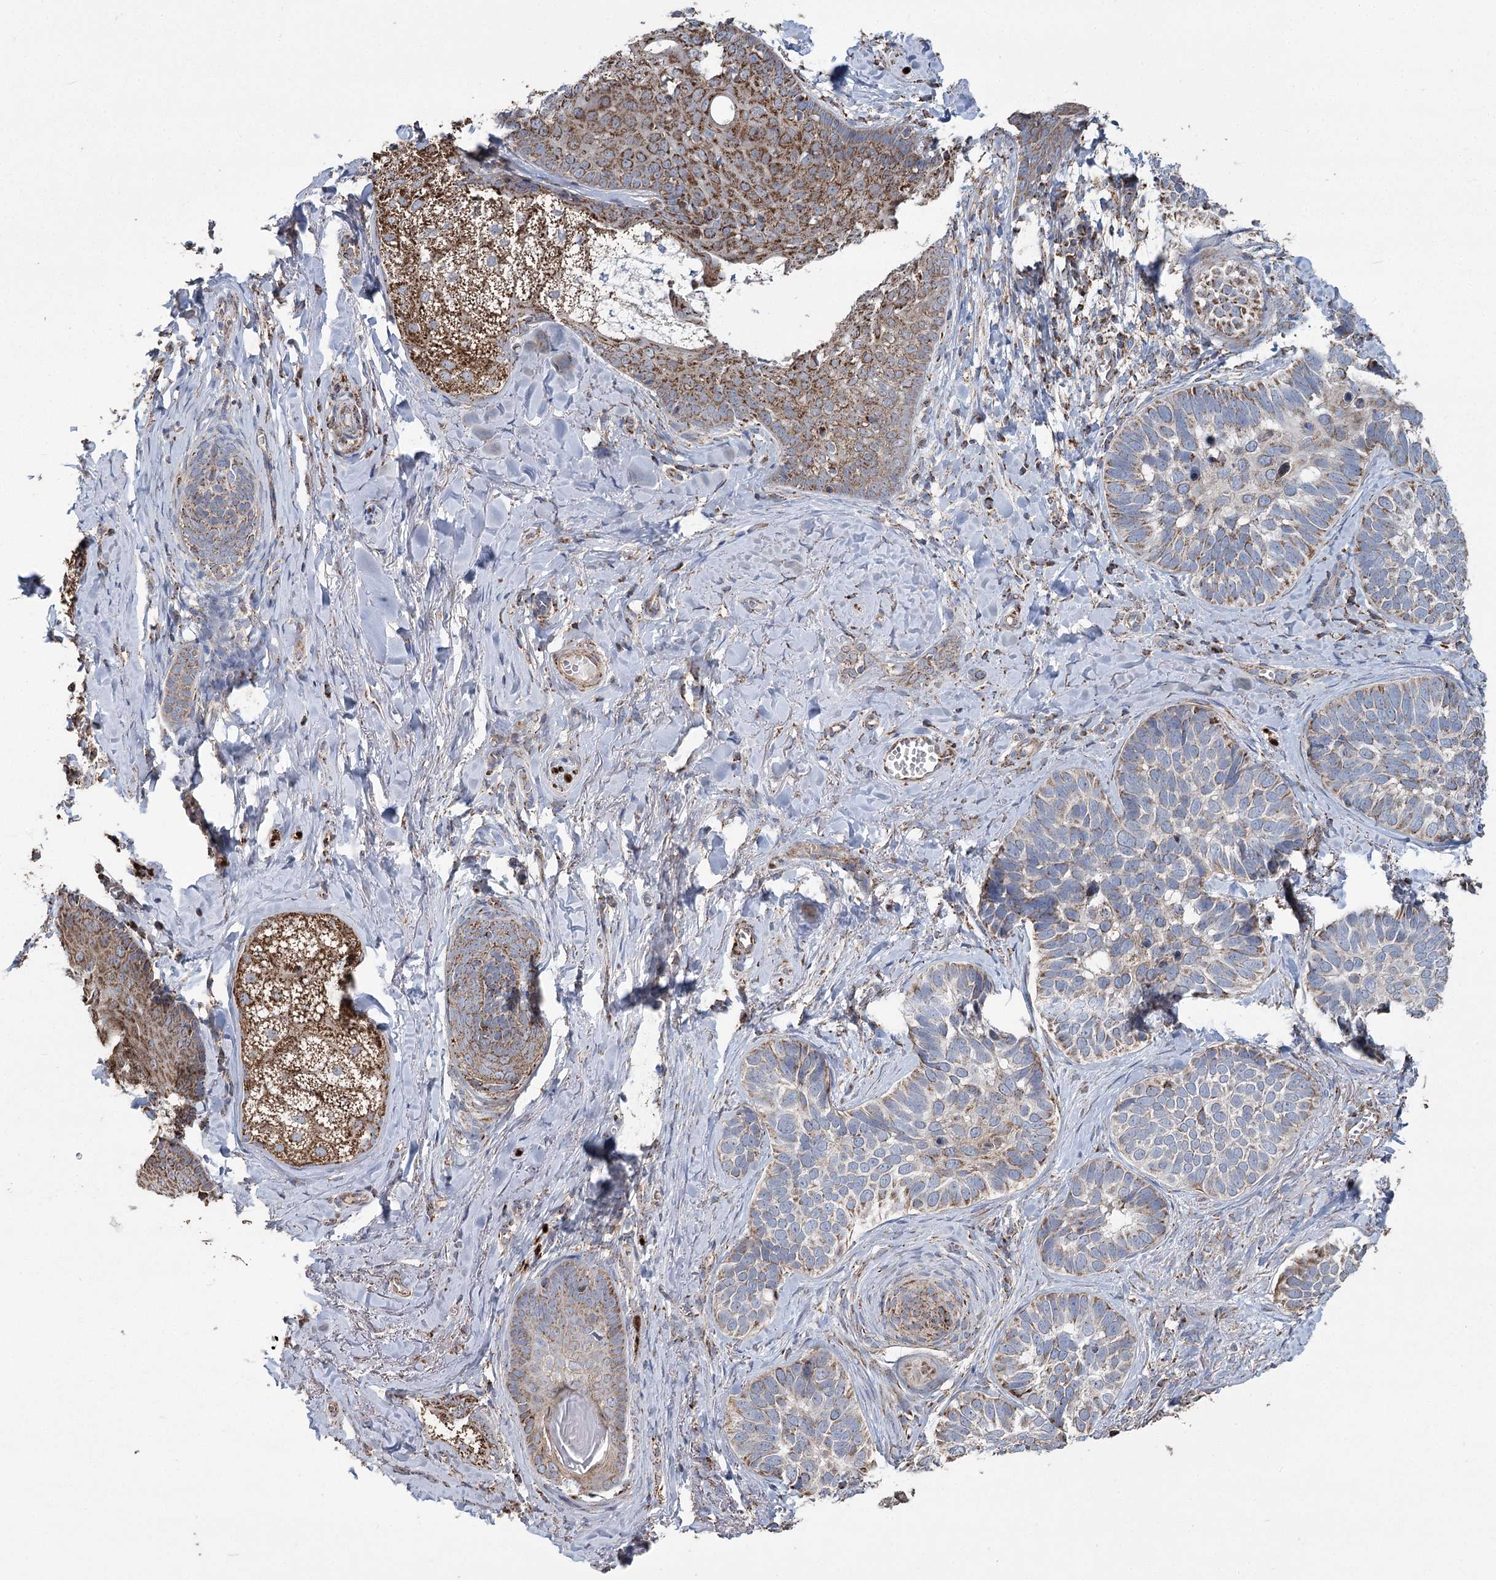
{"staining": {"intensity": "strong", "quantity": "25%-75%", "location": "cytoplasmic/membranous"}, "tissue": "skin cancer", "cell_type": "Tumor cells", "image_type": "cancer", "snomed": [{"axis": "morphology", "description": "Basal cell carcinoma"}, {"axis": "topography", "description": "Skin"}], "caption": "IHC micrograph of skin basal cell carcinoma stained for a protein (brown), which exhibits high levels of strong cytoplasmic/membranous staining in approximately 25%-75% of tumor cells.", "gene": "RANBP3L", "patient": {"sex": "male", "age": 62}}